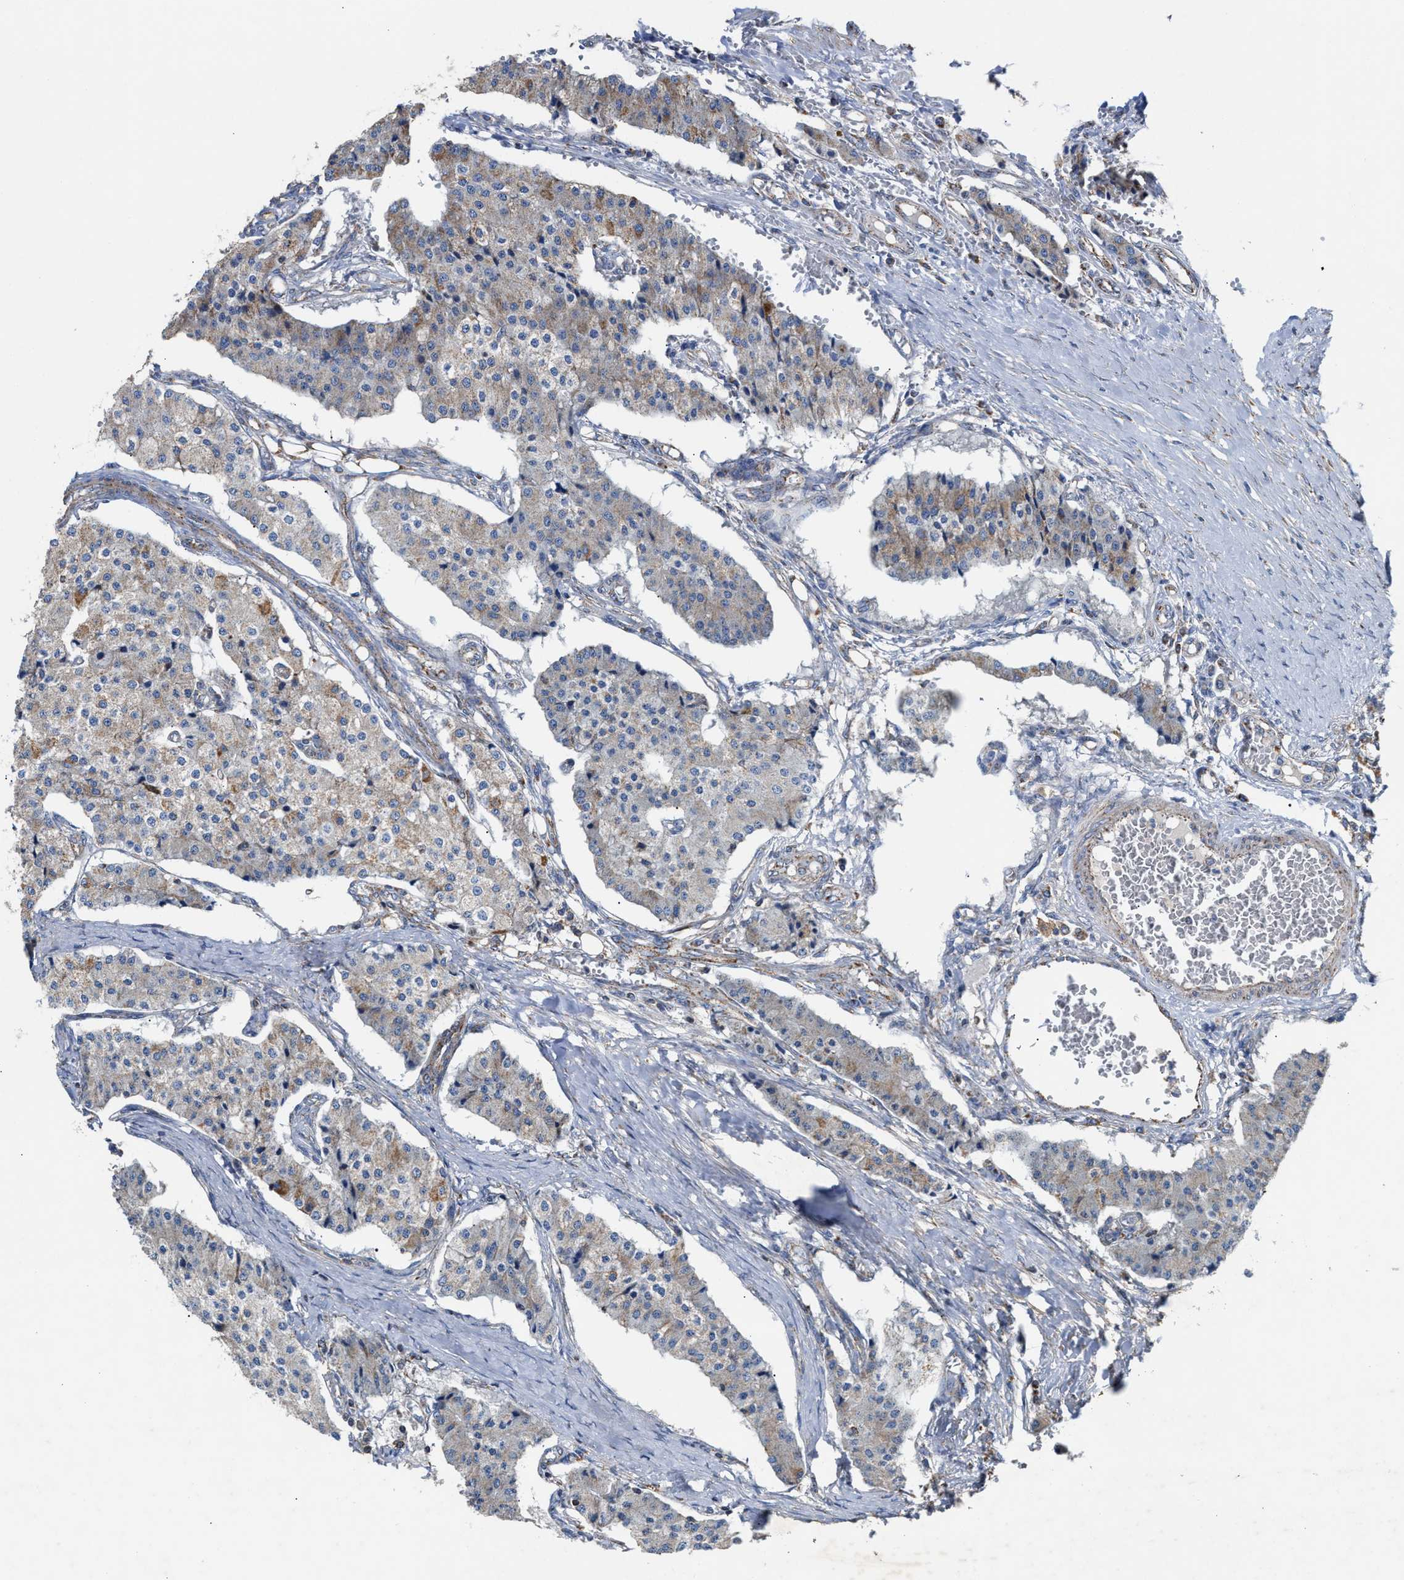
{"staining": {"intensity": "moderate", "quantity": "<25%", "location": "cytoplasmic/membranous"}, "tissue": "carcinoid", "cell_type": "Tumor cells", "image_type": "cancer", "snomed": [{"axis": "morphology", "description": "Carcinoid, malignant, NOS"}, {"axis": "topography", "description": "Colon"}], "caption": "Tumor cells display low levels of moderate cytoplasmic/membranous positivity in approximately <25% of cells in malignant carcinoid.", "gene": "MECR", "patient": {"sex": "female", "age": 52}}